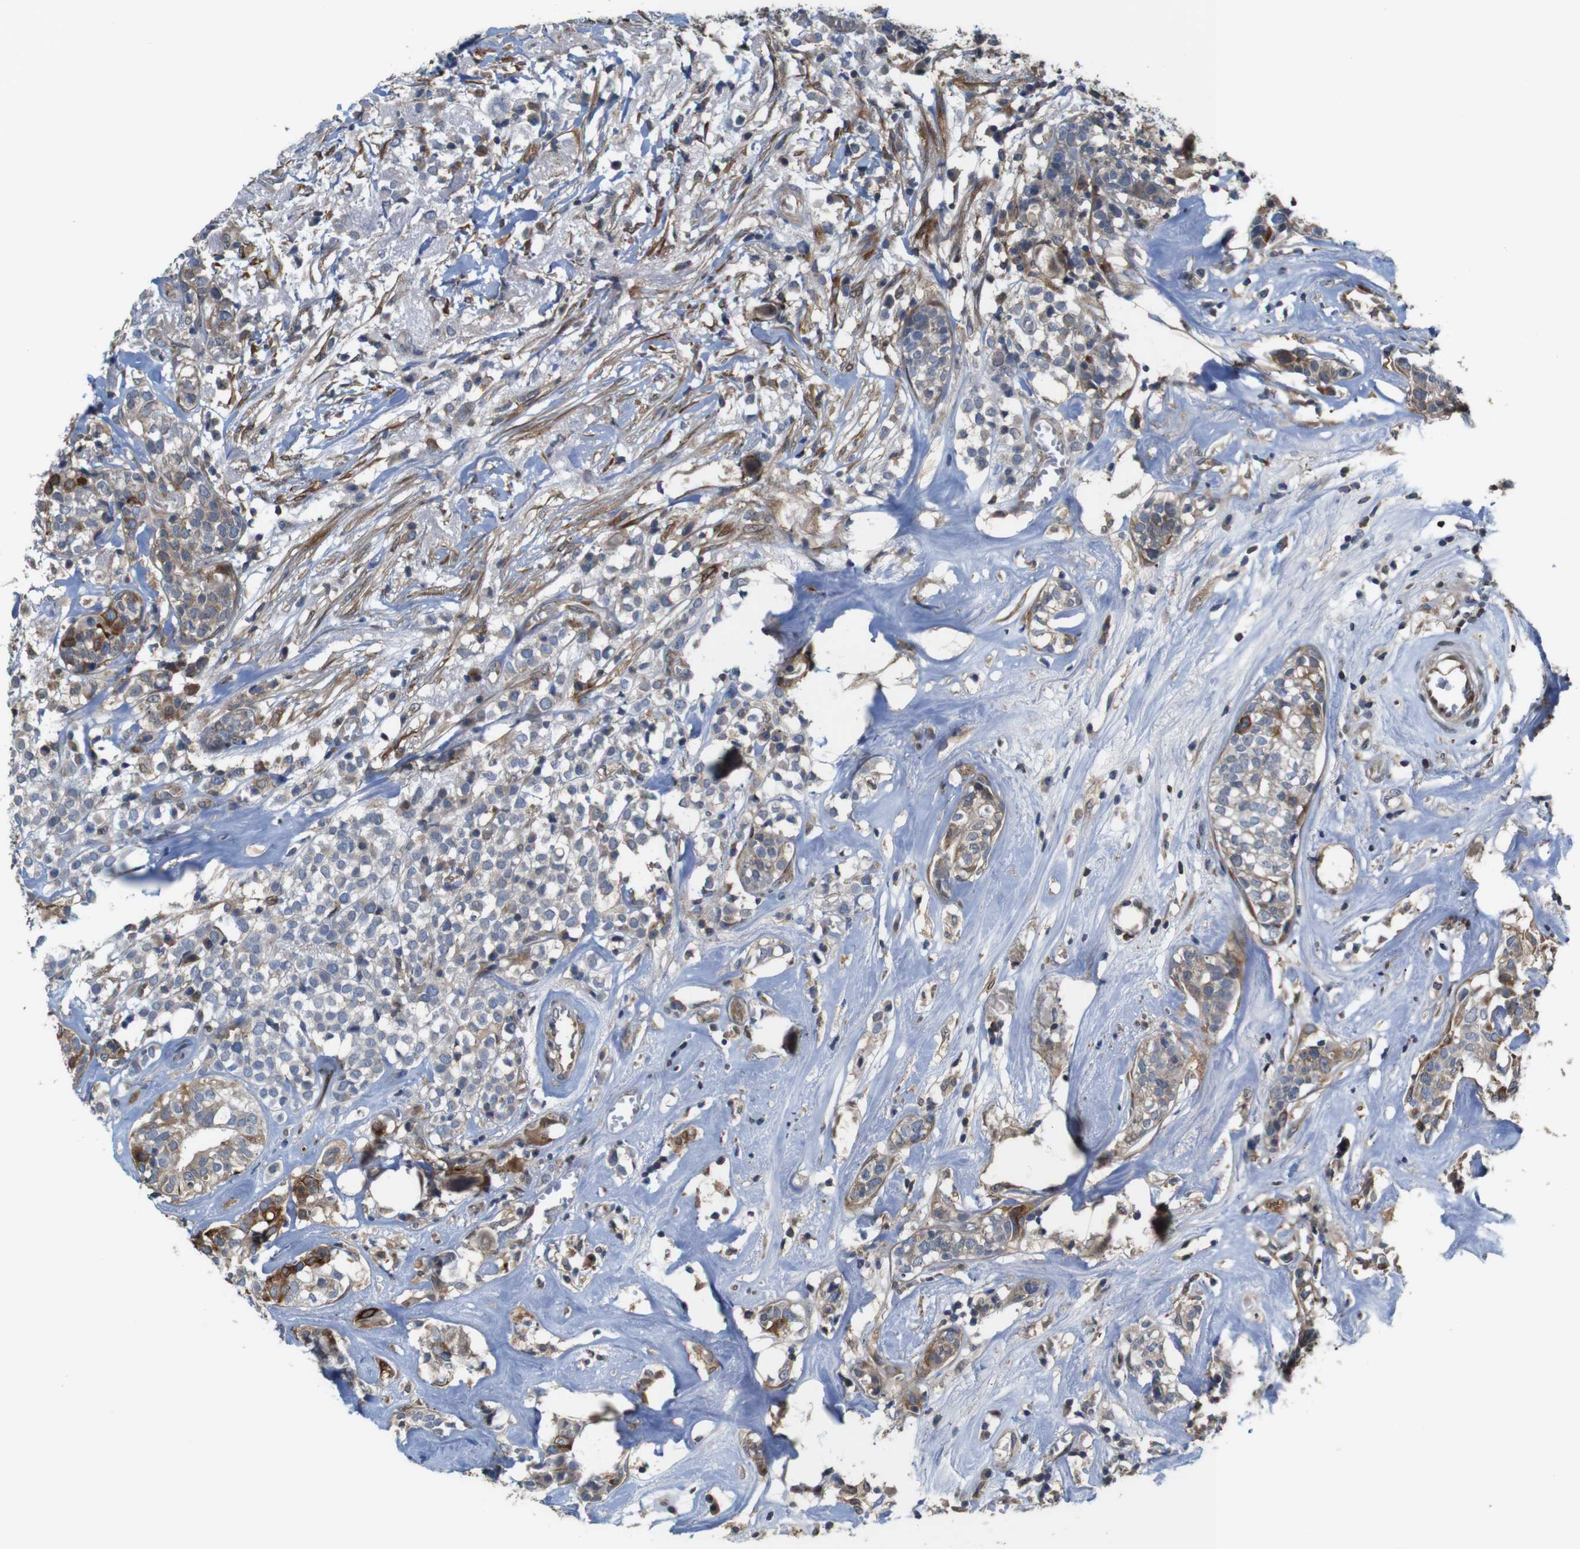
{"staining": {"intensity": "strong", "quantity": "<25%", "location": "cytoplasmic/membranous"}, "tissue": "head and neck cancer", "cell_type": "Tumor cells", "image_type": "cancer", "snomed": [{"axis": "morphology", "description": "Adenocarcinoma, NOS"}, {"axis": "topography", "description": "Salivary gland"}, {"axis": "topography", "description": "Head-Neck"}], "caption": "Head and neck adenocarcinoma stained with a brown dye reveals strong cytoplasmic/membranous positive staining in about <25% of tumor cells.", "gene": "PCOLCE2", "patient": {"sex": "female", "age": 65}}